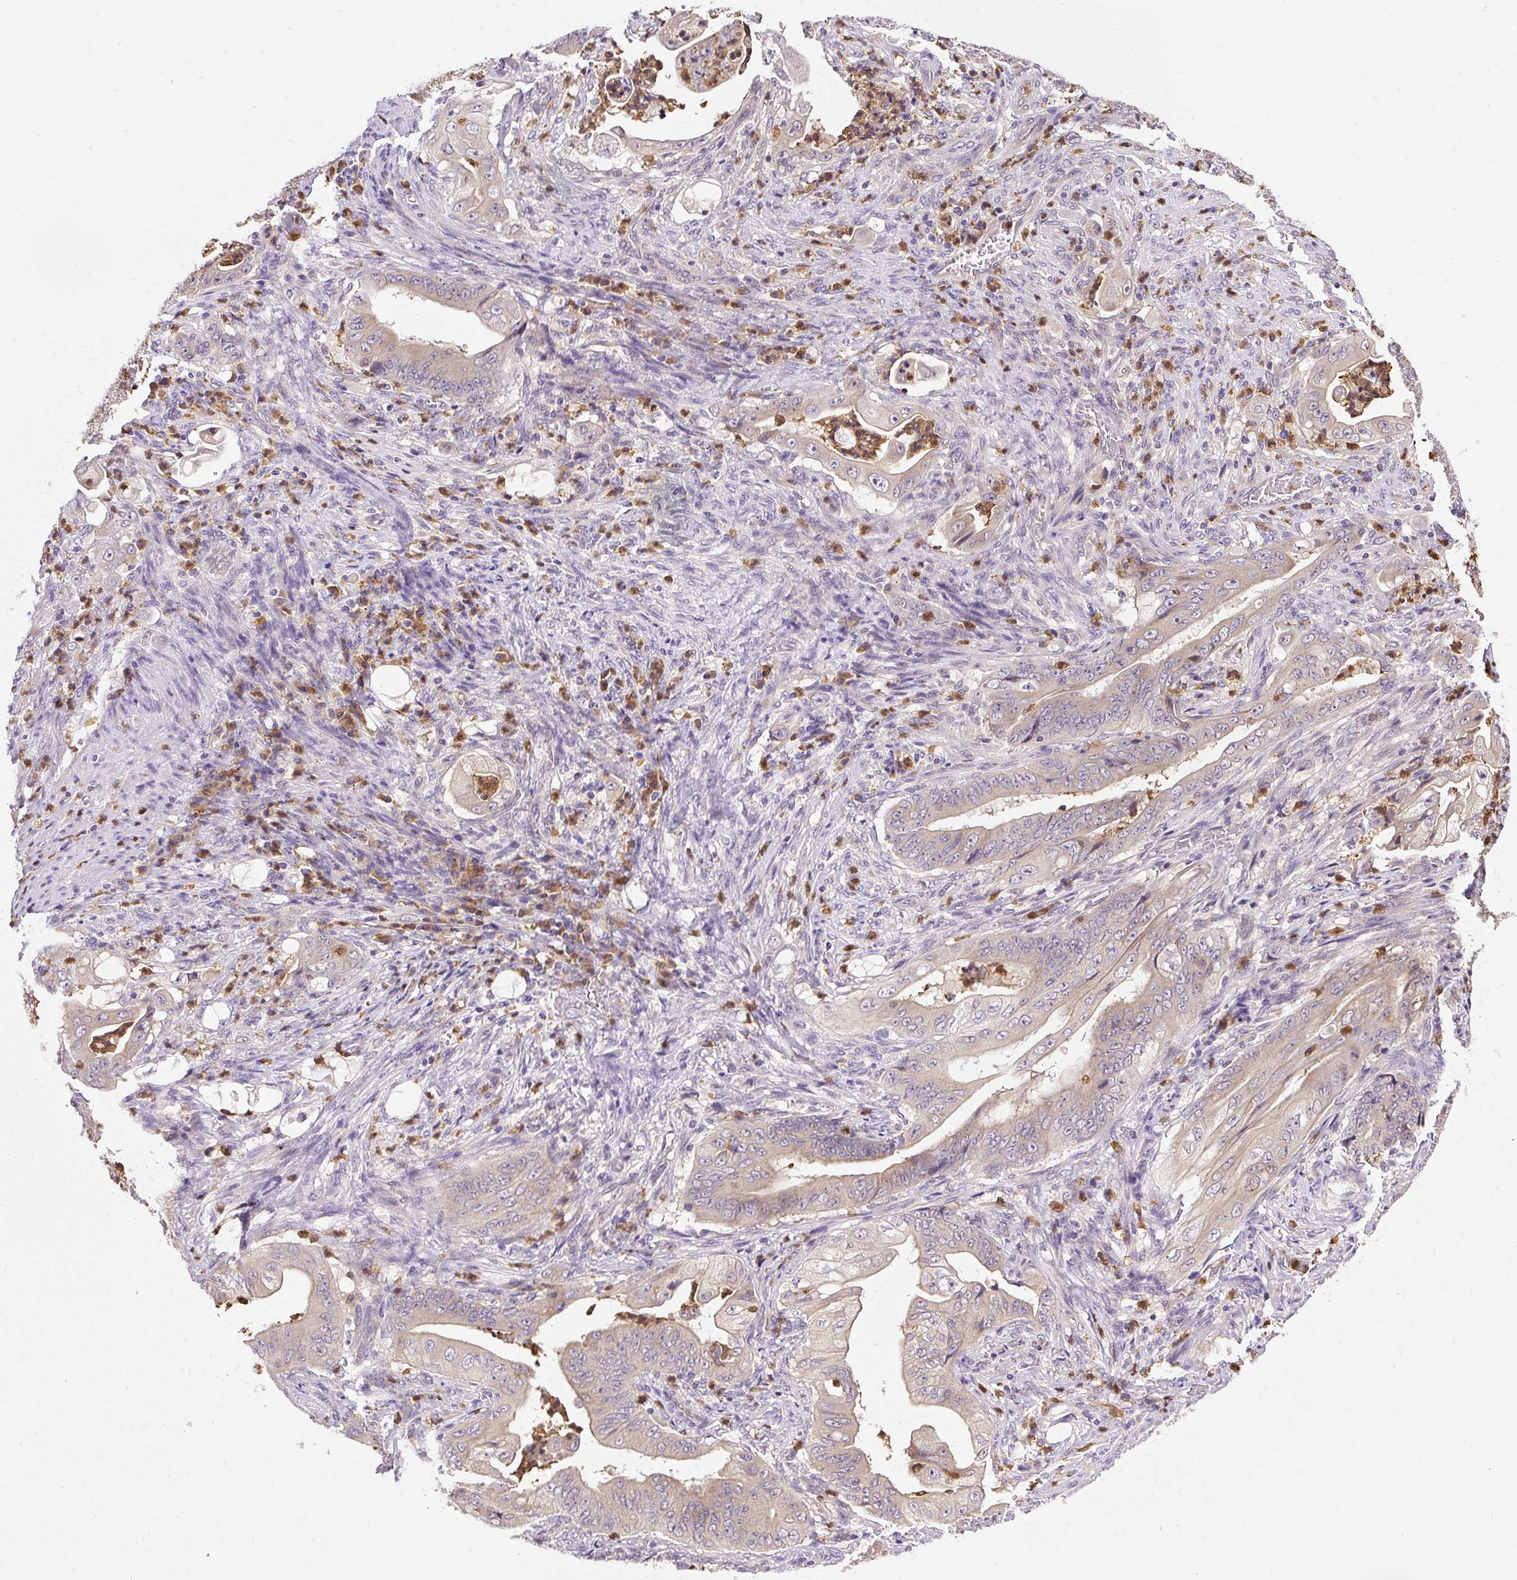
{"staining": {"intensity": "negative", "quantity": "none", "location": "none"}, "tissue": "stomach cancer", "cell_type": "Tumor cells", "image_type": "cancer", "snomed": [{"axis": "morphology", "description": "Adenocarcinoma, NOS"}, {"axis": "topography", "description": "Stomach"}], "caption": "This micrograph is of stomach cancer stained with IHC to label a protein in brown with the nuclei are counter-stained blue. There is no positivity in tumor cells. The staining was performed using DAB (3,3'-diaminobenzidine) to visualize the protein expression in brown, while the nuclei were stained in blue with hematoxylin (Magnification: 20x).", "gene": "CTTNBP2", "patient": {"sex": "female", "age": 73}}